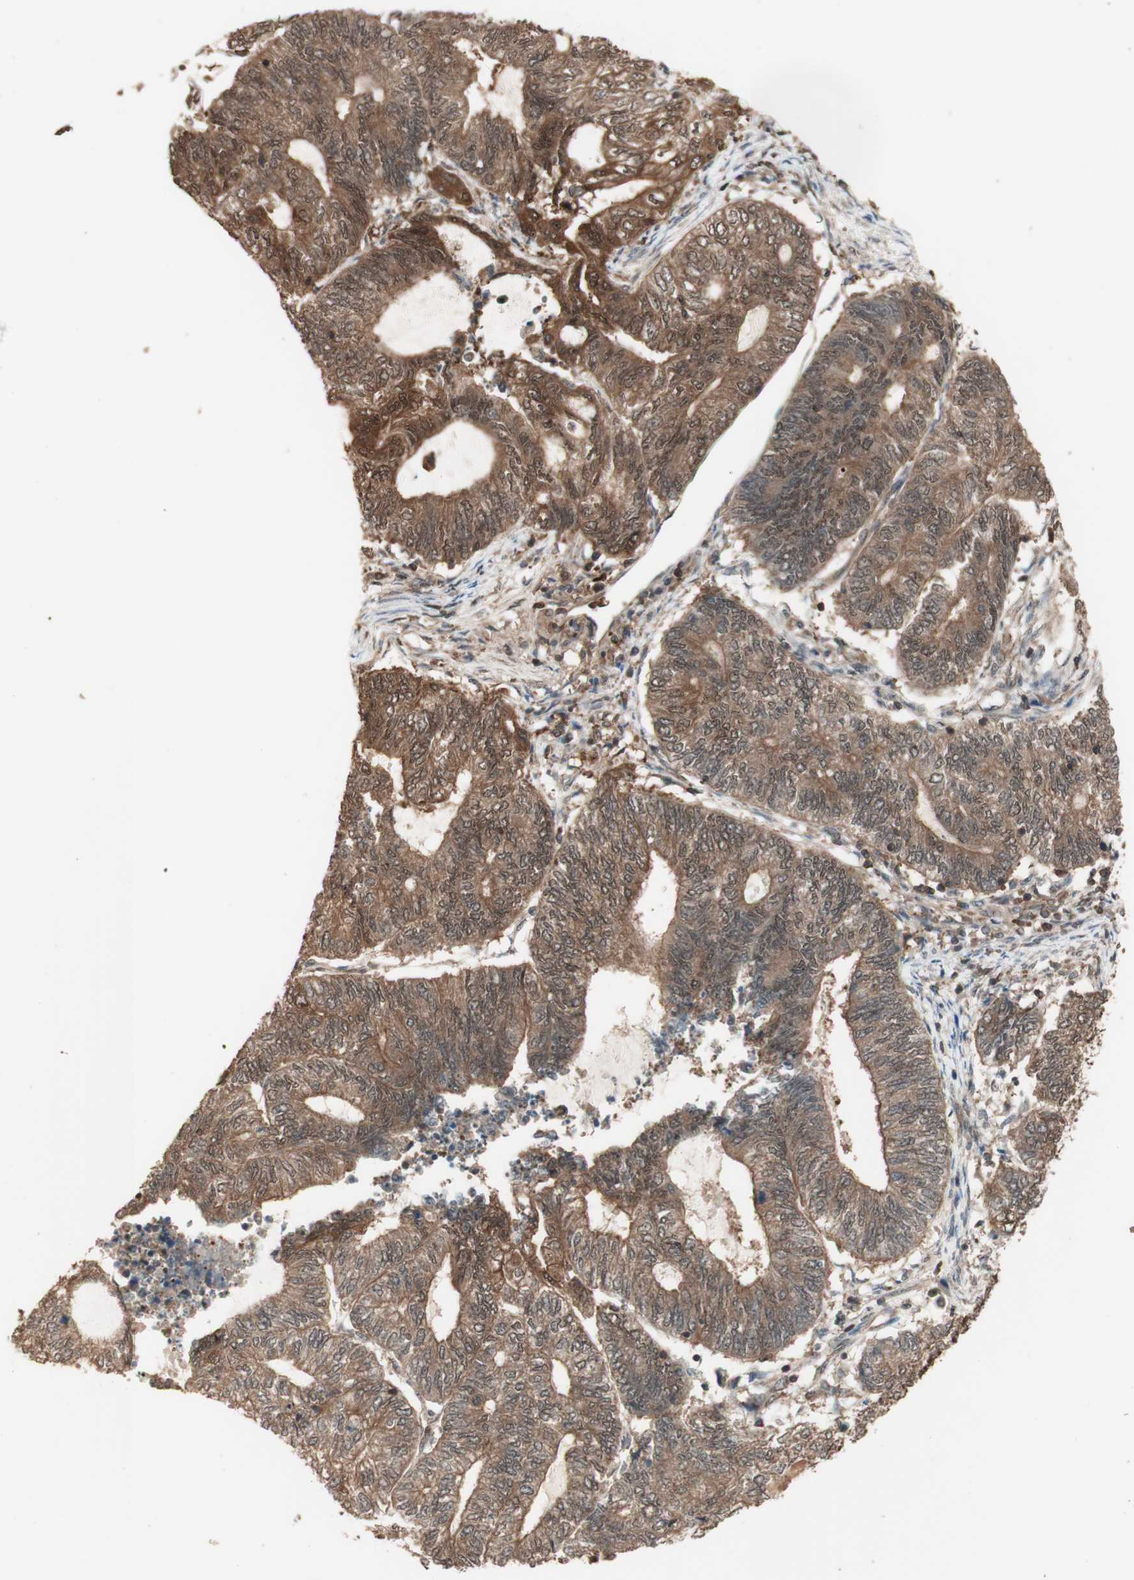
{"staining": {"intensity": "moderate", "quantity": ">75%", "location": "cytoplasmic/membranous"}, "tissue": "endometrial cancer", "cell_type": "Tumor cells", "image_type": "cancer", "snomed": [{"axis": "morphology", "description": "Adenocarcinoma, NOS"}, {"axis": "topography", "description": "Uterus"}, {"axis": "topography", "description": "Endometrium"}], "caption": "IHC of adenocarcinoma (endometrial) shows medium levels of moderate cytoplasmic/membranous positivity in about >75% of tumor cells. The staining was performed using DAB, with brown indicating positive protein expression. Nuclei are stained blue with hematoxylin.", "gene": "YWHAB", "patient": {"sex": "female", "age": 70}}